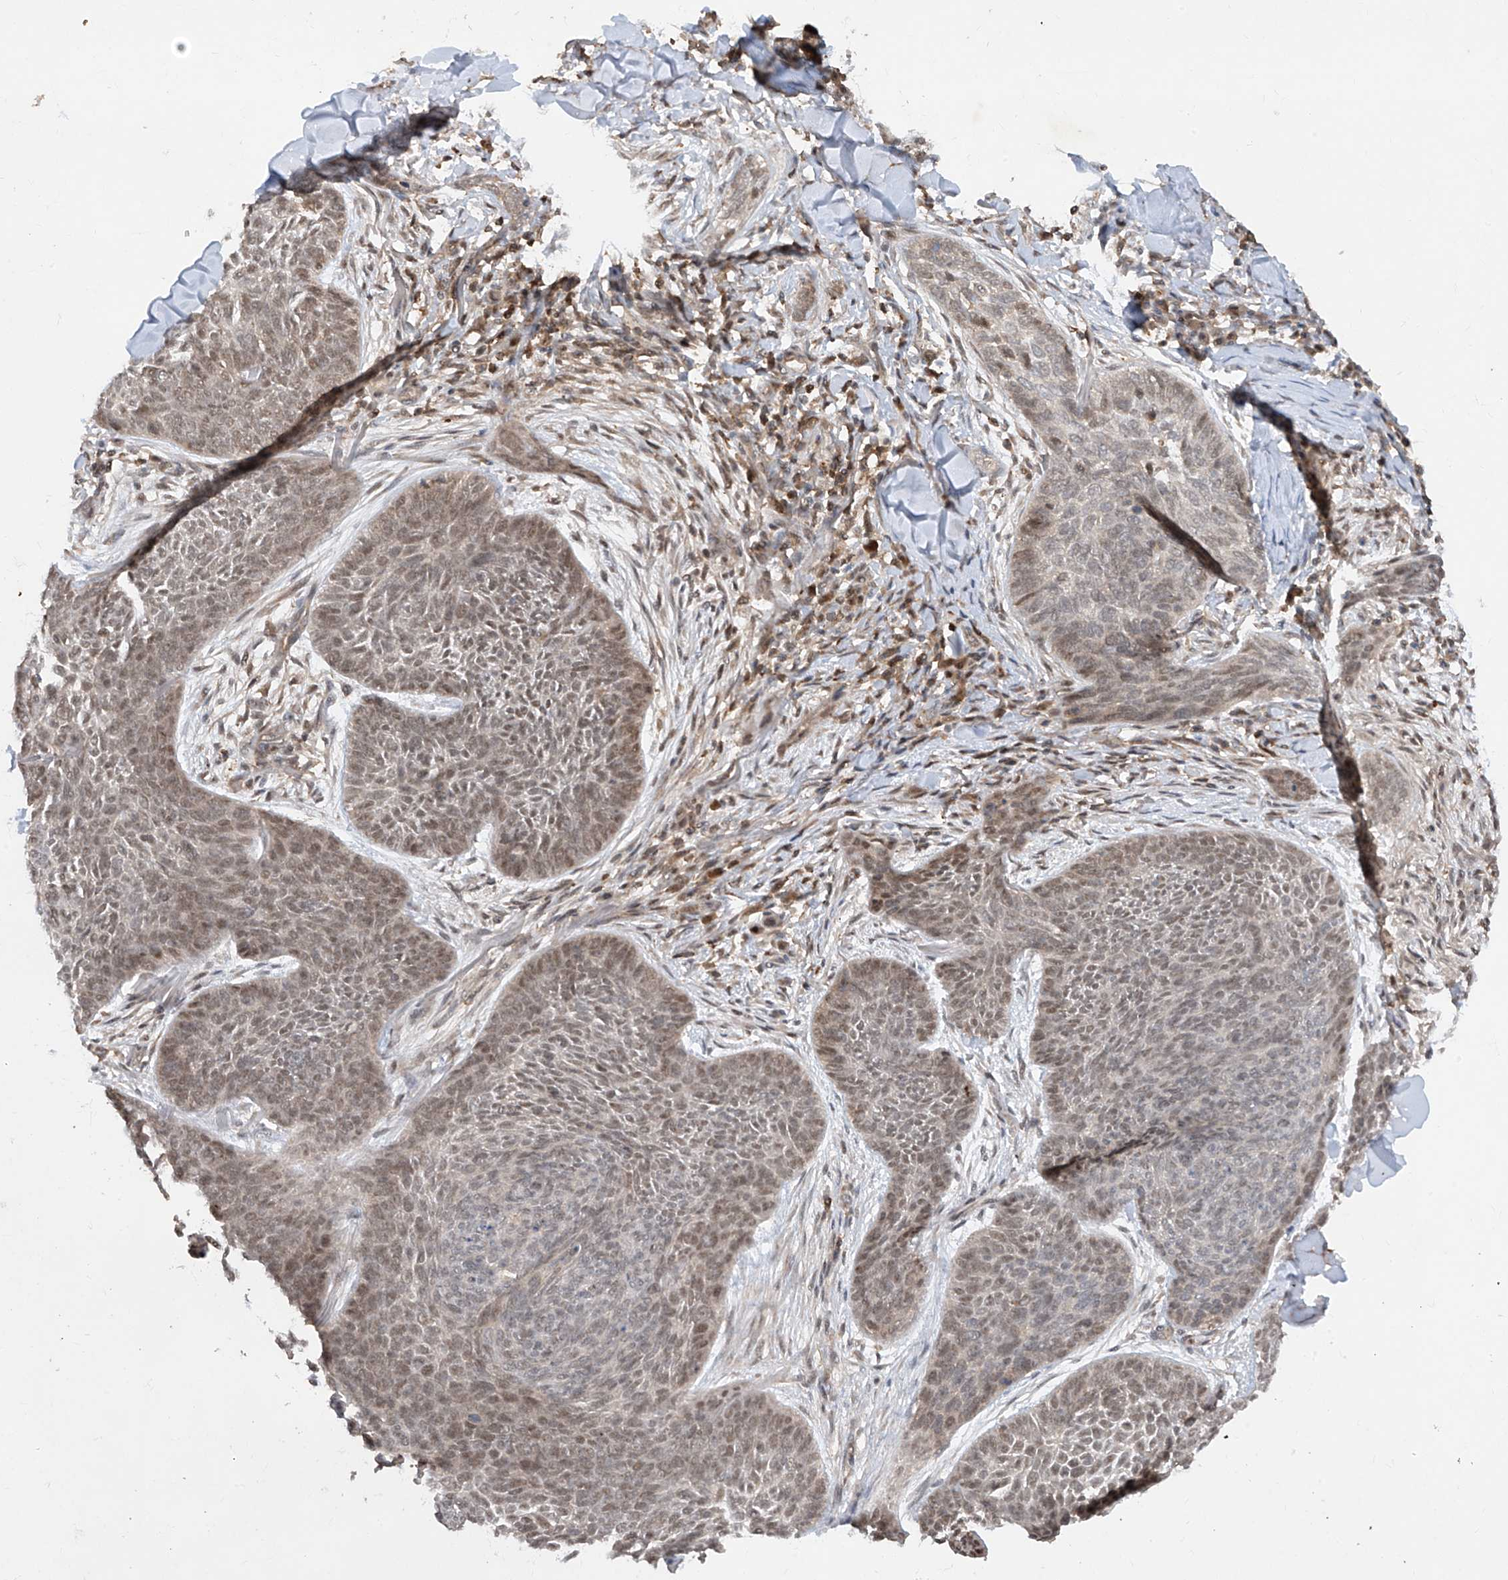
{"staining": {"intensity": "moderate", "quantity": "<25%", "location": "nuclear"}, "tissue": "skin cancer", "cell_type": "Tumor cells", "image_type": "cancer", "snomed": [{"axis": "morphology", "description": "Basal cell carcinoma"}, {"axis": "topography", "description": "Skin"}], "caption": "The immunohistochemical stain labels moderate nuclear staining in tumor cells of skin cancer (basal cell carcinoma) tissue.", "gene": "ZNF358", "patient": {"sex": "male", "age": 85}}